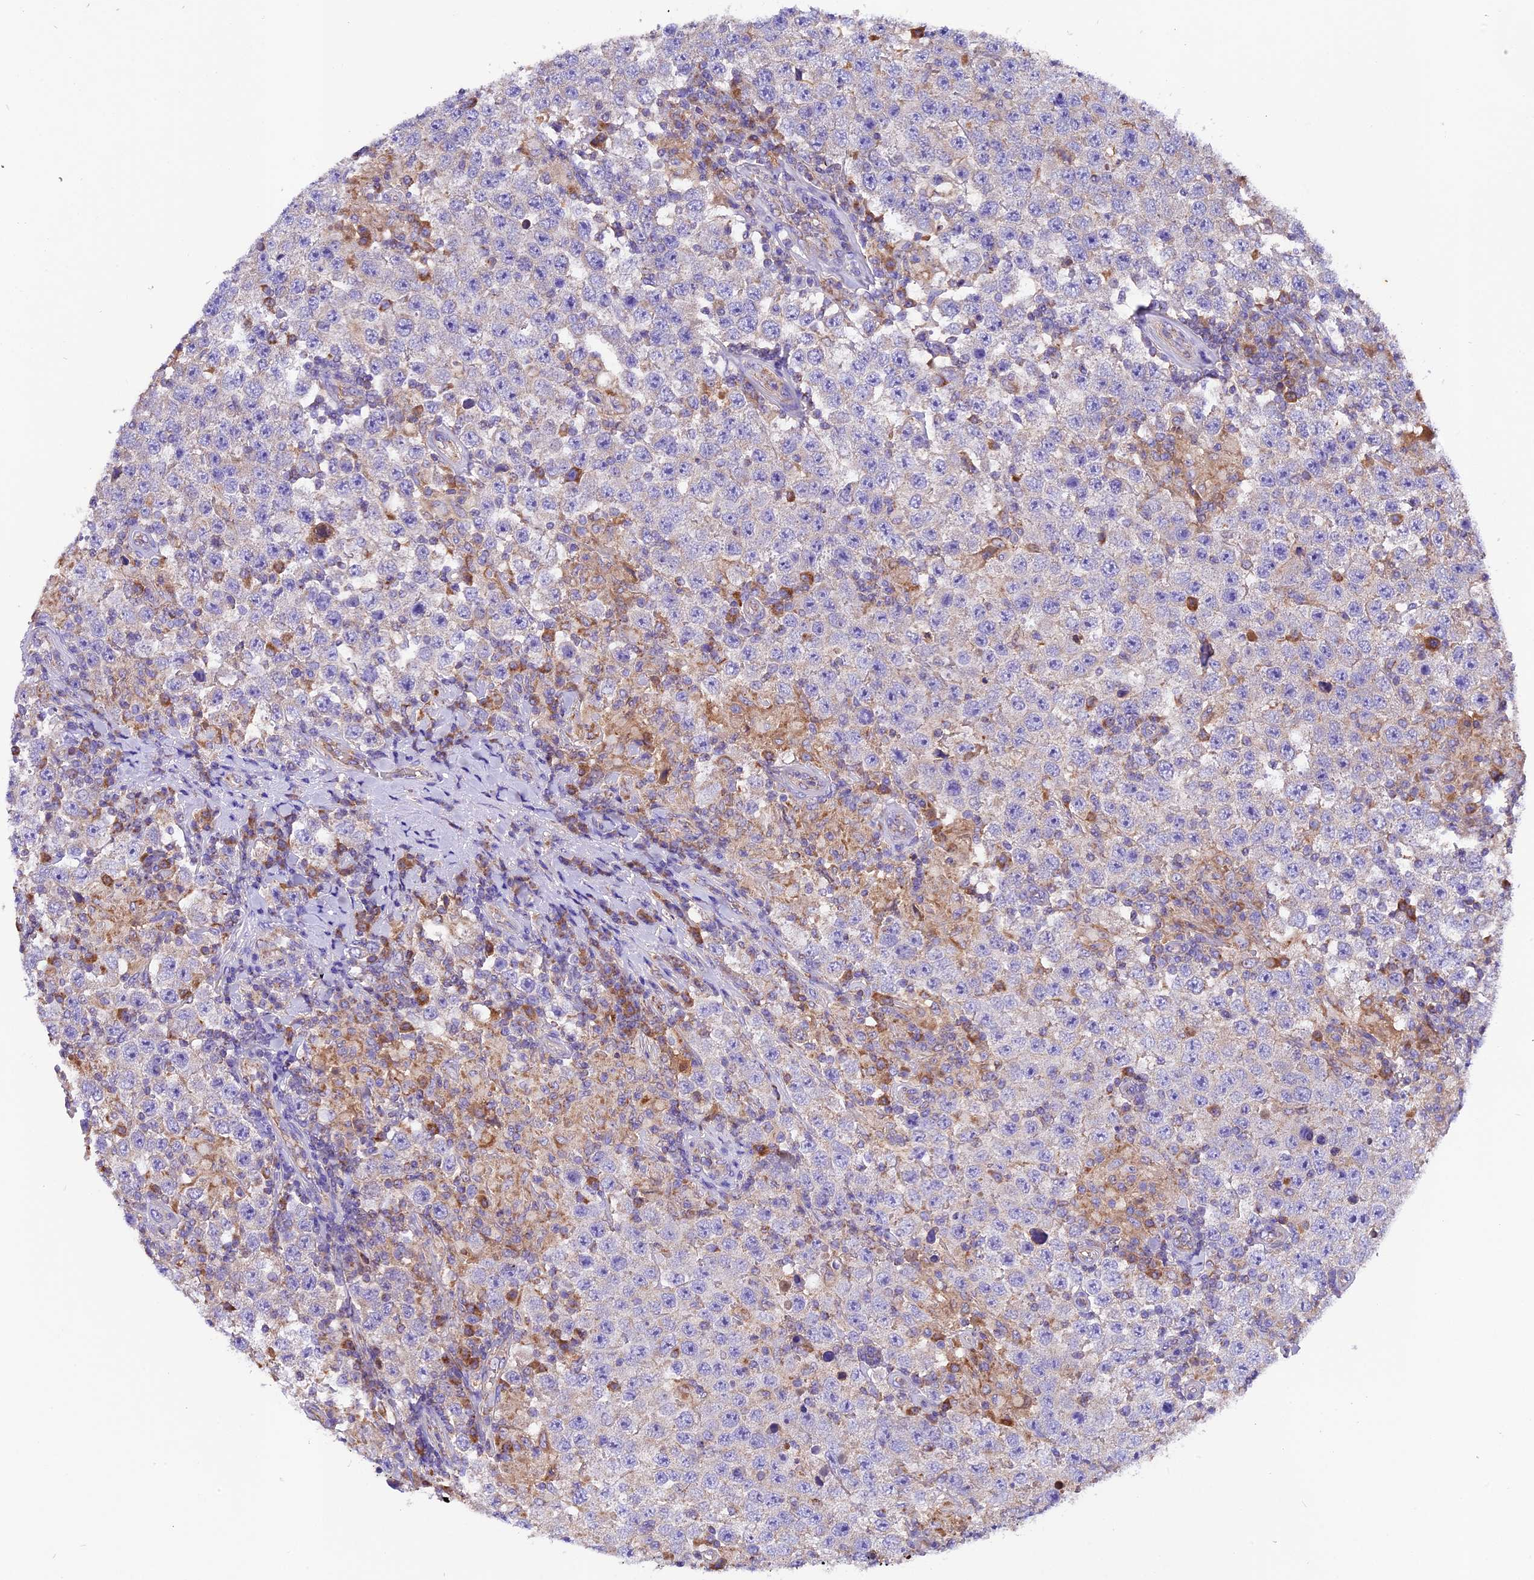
{"staining": {"intensity": "negative", "quantity": "none", "location": "none"}, "tissue": "testis cancer", "cell_type": "Tumor cells", "image_type": "cancer", "snomed": [{"axis": "morphology", "description": "Normal tissue, NOS"}, {"axis": "morphology", "description": "Urothelial carcinoma, High grade"}, {"axis": "morphology", "description": "Seminoma, NOS"}, {"axis": "morphology", "description": "Carcinoma, Embryonal, NOS"}, {"axis": "topography", "description": "Urinary bladder"}, {"axis": "topography", "description": "Testis"}], "caption": "Micrograph shows no protein expression in tumor cells of testis cancer (high-grade urothelial carcinoma) tissue. The staining is performed using DAB brown chromogen with nuclei counter-stained in using hematoxylin.", "gene": "SIX5", "patient": {"sex": "male", "age": 41}}